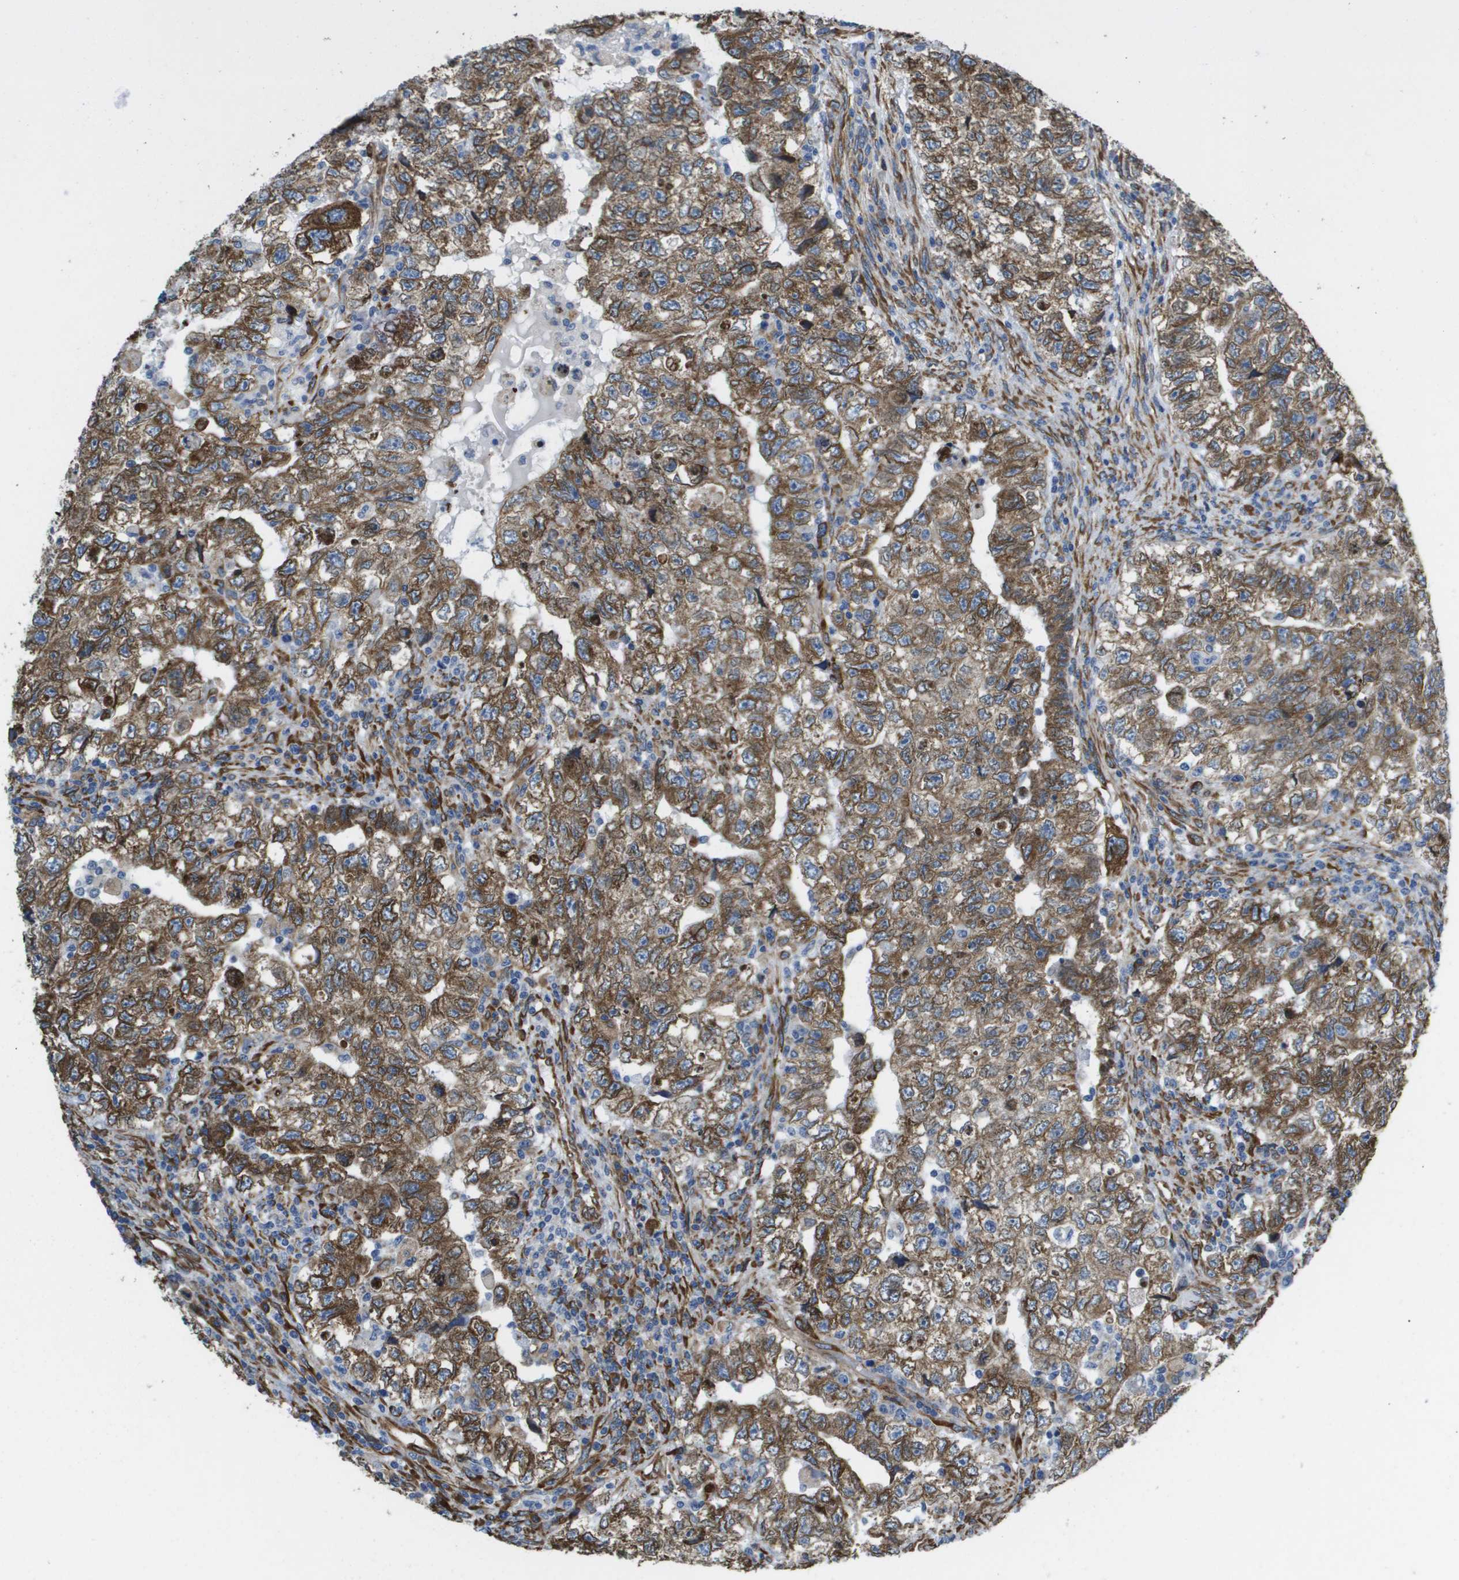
{"staining": {"intensity": "moderate", "quantity": ">75%", "location": "cytoplasmic/membranous"}, "tissue": "testis cancer", "cell_type": "Tumor cells", "image_type": "cancer", "snomed": [{"axis": "morphology", "description": "Carcinoma, Embryonal, NOS"}, {"axis": "topography", "description": "Testis"}], "caption": "A medium amount of moderate cytoplasmic/membranous expression is appreciated in about >75% of tumor cells in testis cancer (embryonal carcinoma) tissue. (DAB (3,3'-diaminobenzidine) IHC, brown staining for protein, blue staining for nuclei).", "gene": "ST3GAL2", "patient": {"sex": "male", "age": 36}}